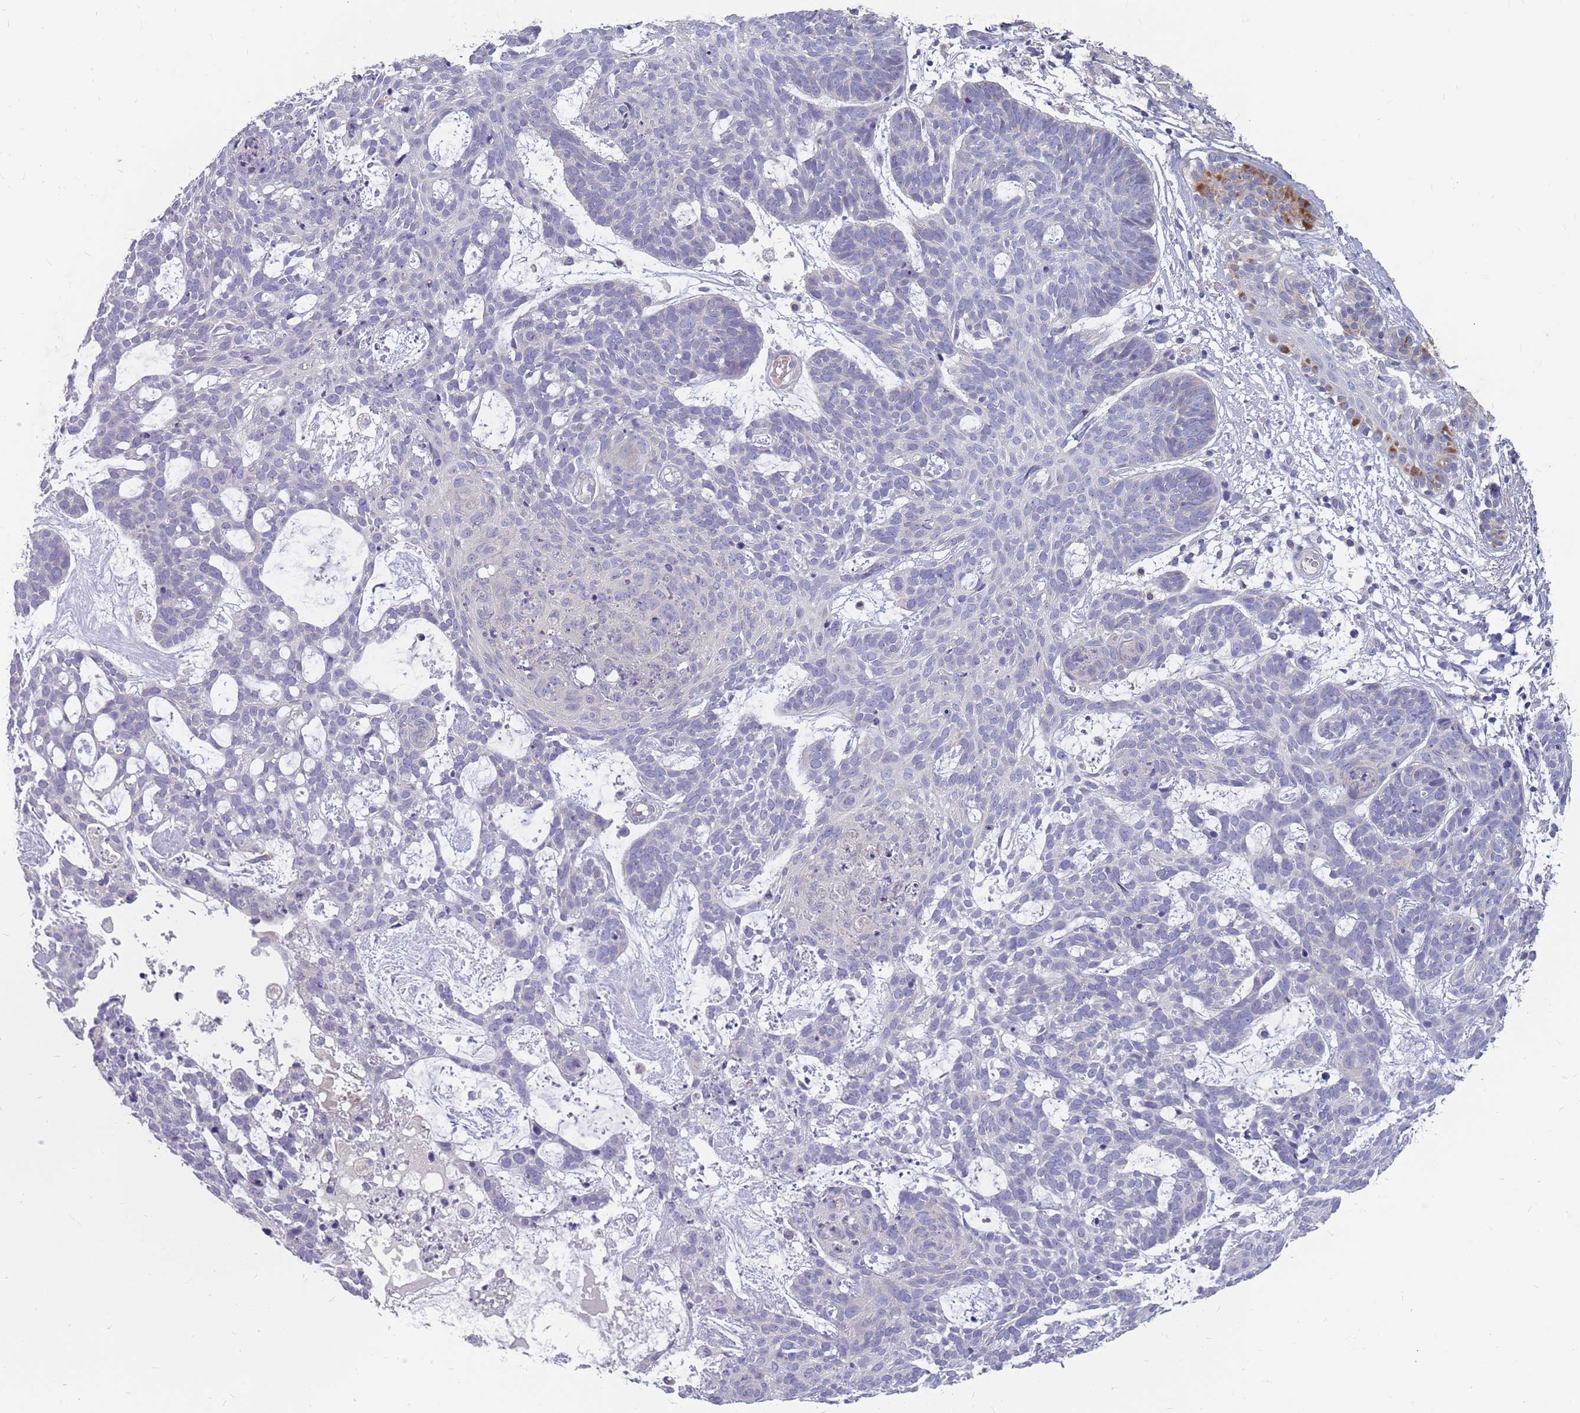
{"staining": {"intensity": "negative", "quantity": "none", "location": "none"}, "tissue": "skin cancer", "cell_type": "Tumor cells", "image_type": "cancer", "snomed": [{"axis": "morphology", "description": "Basal cell carcinoma"}, {"axis": "topography", "description": "Skin"}], "caption": "DAB immunohistochemical staining of human basal cell carcinoma (skin) demonstrates no significant positivity in tumor cells.", "gene": "CMTR2", "patient": {"sex": "female", "age": 89}}